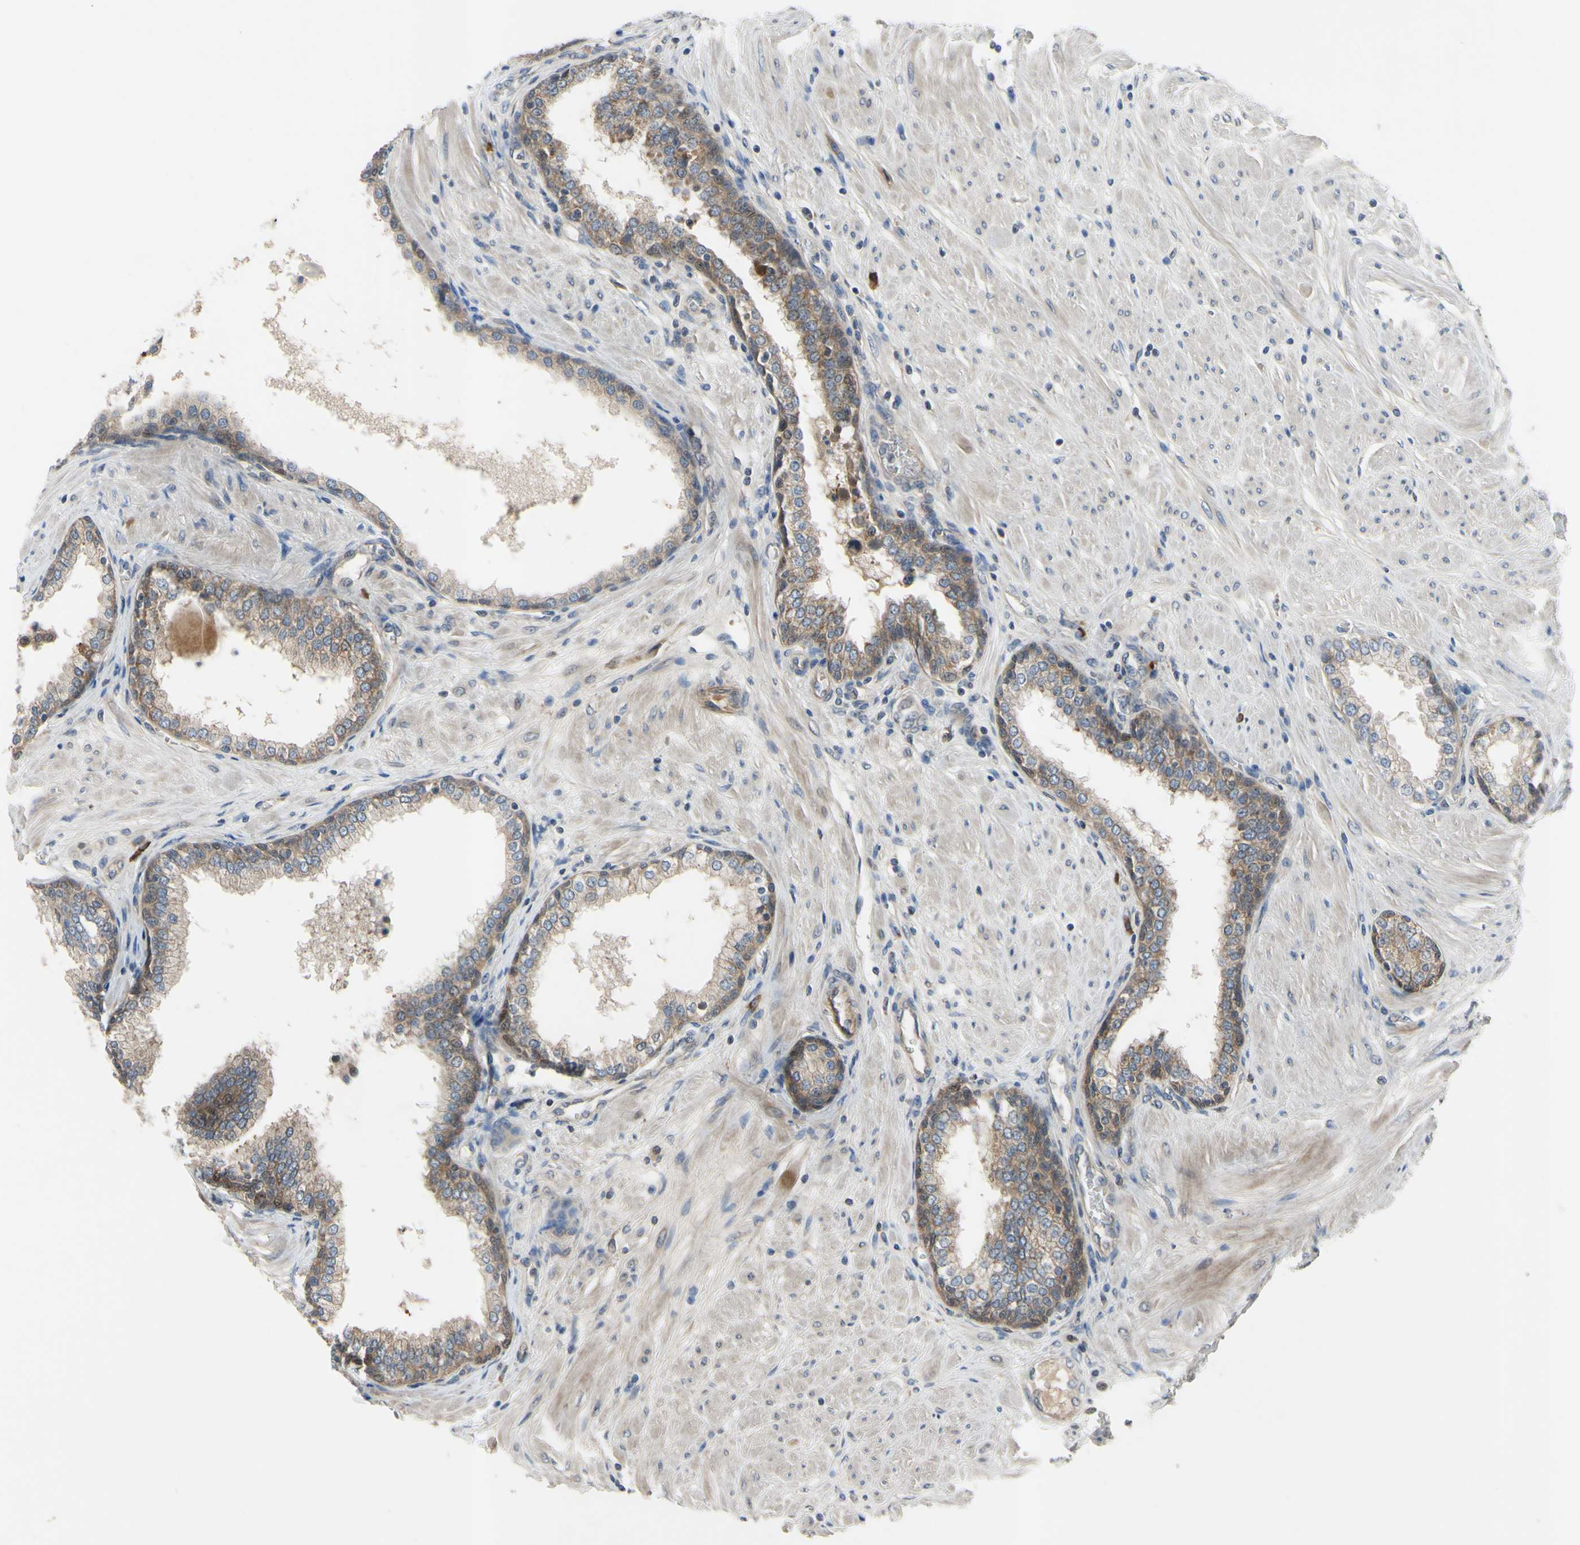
{"staining": {"intensity": "moderate", "quantity": "25%-75%", "location": "cytoplasmic/membranous"}, "tissue": "prostate", "cell_type": "Glandular cells", "image_type": "normal", "snomed": [{"axis": "morphology", "description": "Normal tissue, NOS"}, {"axis": "topography", "description": "Prostate"}], "caption": "This is an image of IHC staining of unremarkable prostate, which shows moderate positivity in the cytoplasmic/membranous of glandular cells.", "gene": "XIAP", "patient": {"sex": "male", "age": 51}}